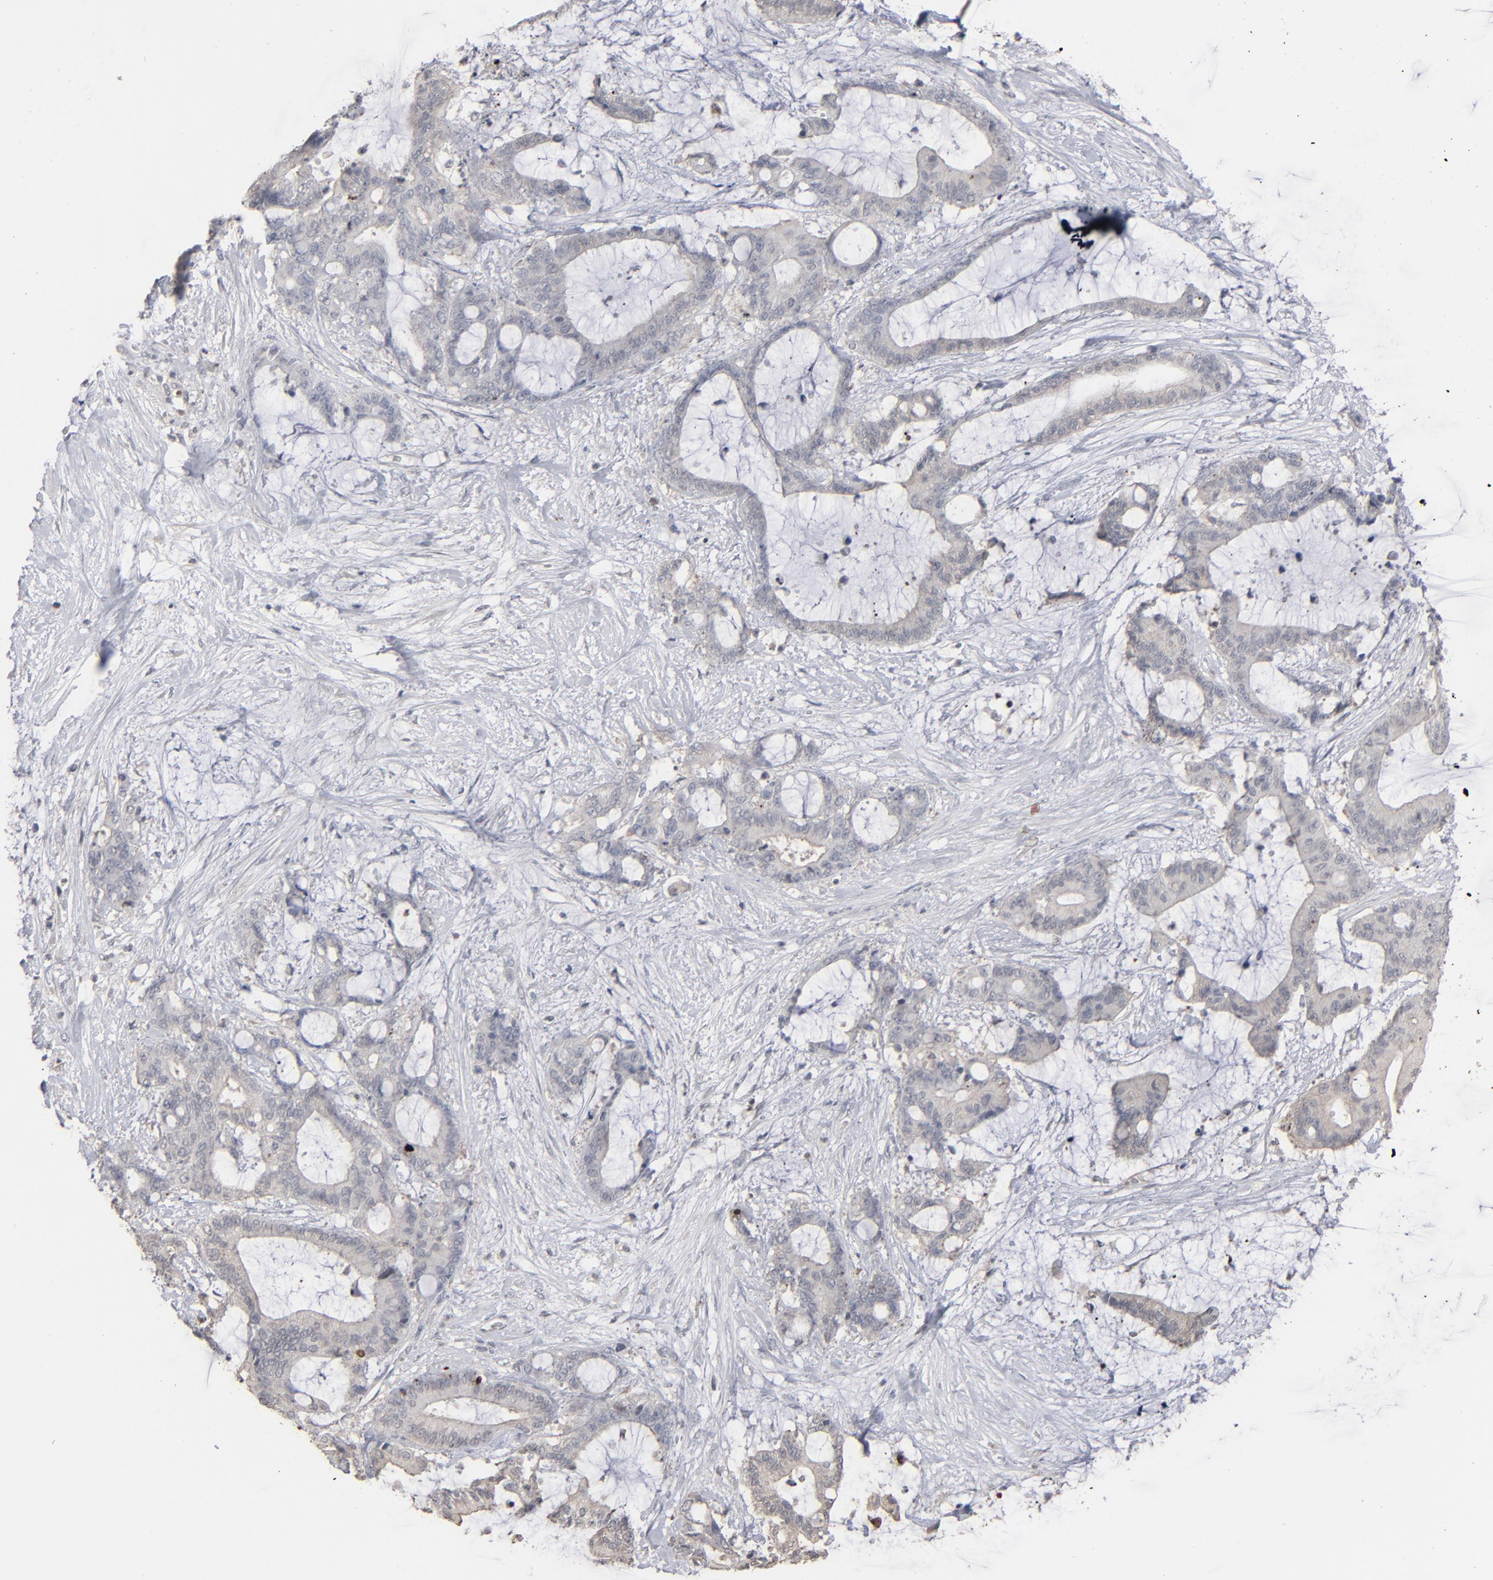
{"staining": {"intensity": "strong", "quantity": "<25%", "location": "nuclear"}, "tissue": "liver cancer", "cell_type": "Tumor cells", "image_type": "cancer", "snomed": [{"axis": "morphology", "description": "Cholangiocarcinoma"}, {"axis": "topography", "description": "Liver"}], "caption": "An image of human liver cancer (cholangiocarcinoma) stained for a protein exhibits strong nuclear brown staining in tumor cells.", "gene": "STAT4", "patient": {"sex": "female", "age": 73}}